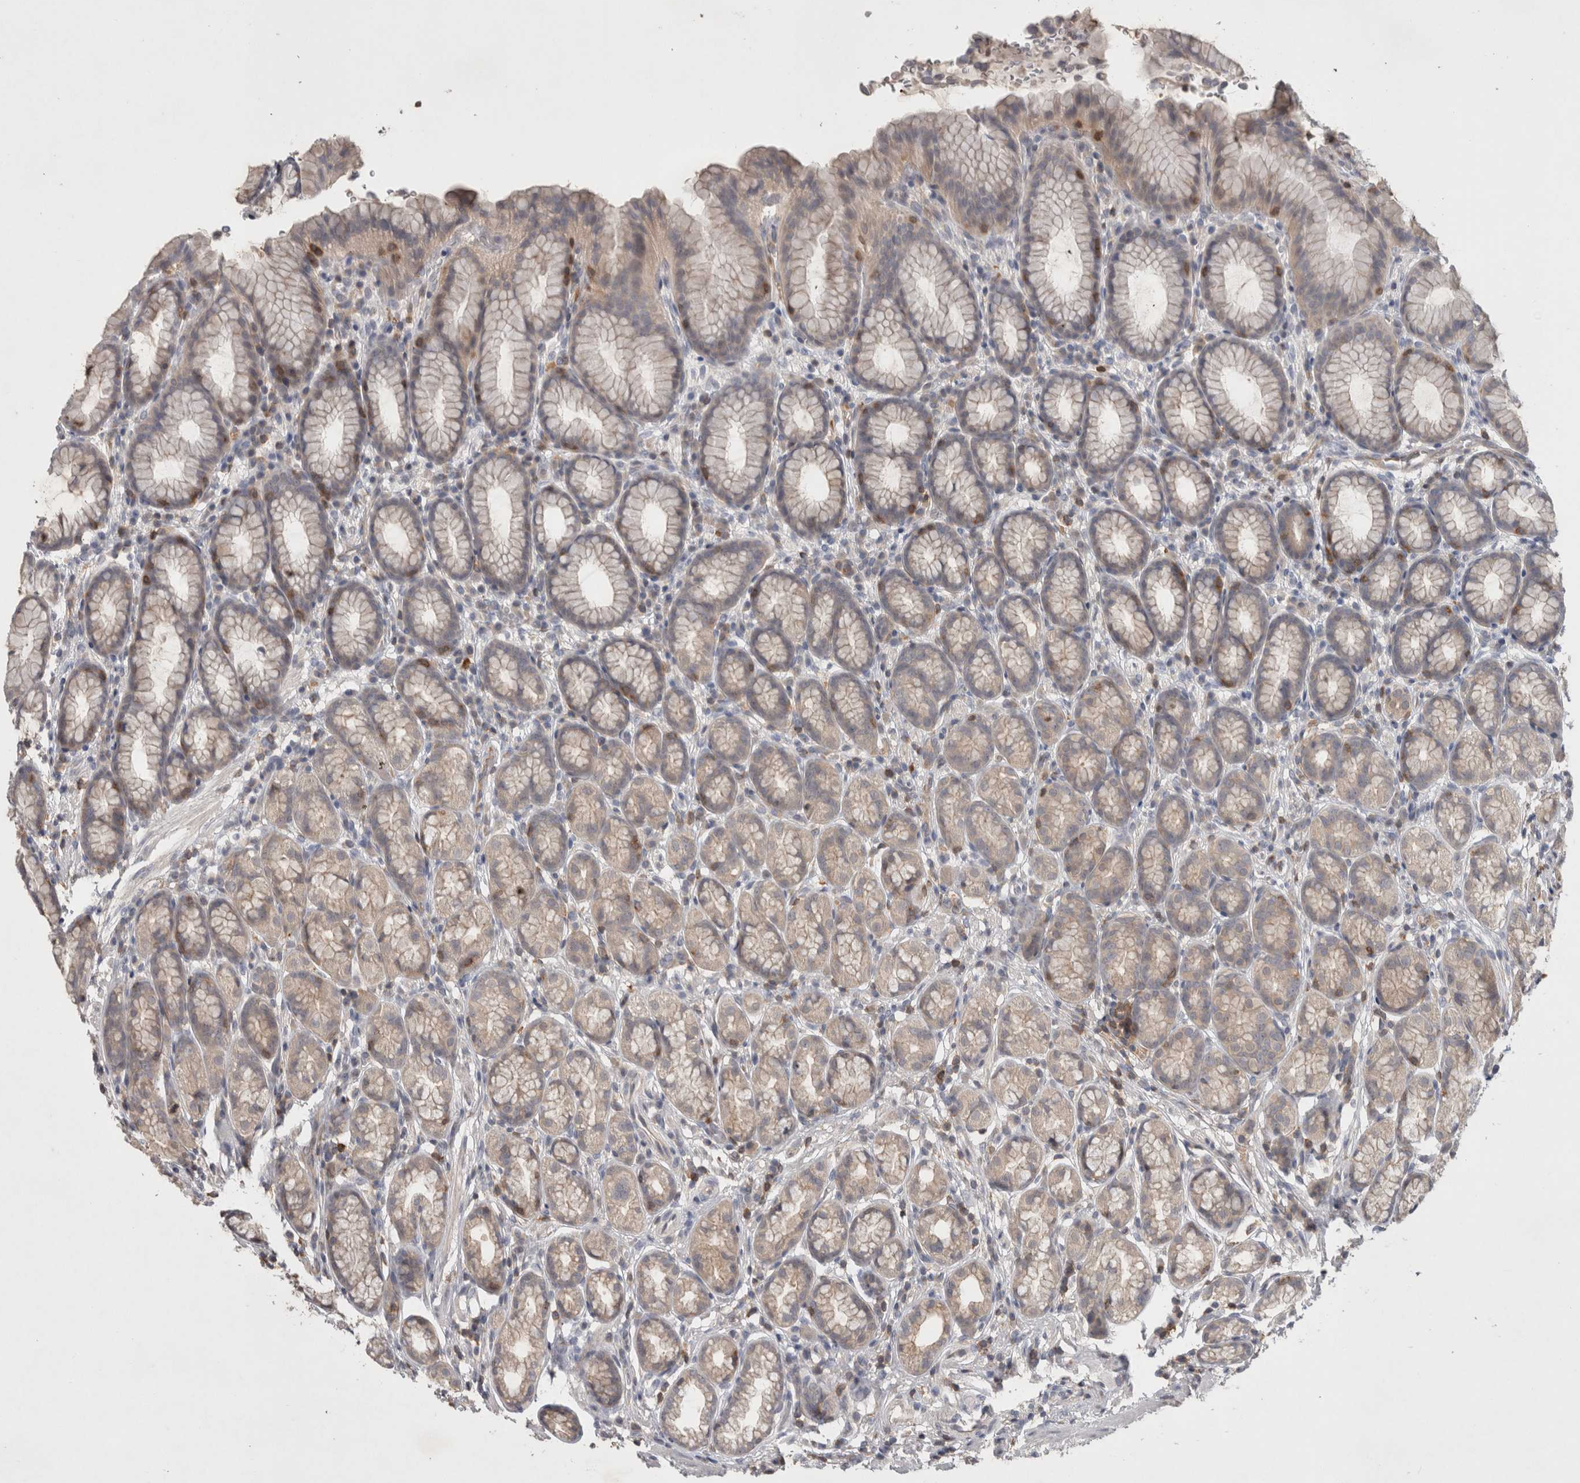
{"staining": {"intensity": "weak", "quantity": "<25%", "location": "cytoplasmic/membranous"}, "tissue": "stomach", "cell_type": "Glandular cells", "image_type": "normal", "snomed": [{"axis": "morphology", "description": "Normal tissue, NOS"}, {"axis": "topography", "description": "Stomach"}], "caption": "The micrograph reveals no significant staining in glandular cells of stomach.", "gene": "GFRA2", "patient": {"sex": "male", "age": 42}}